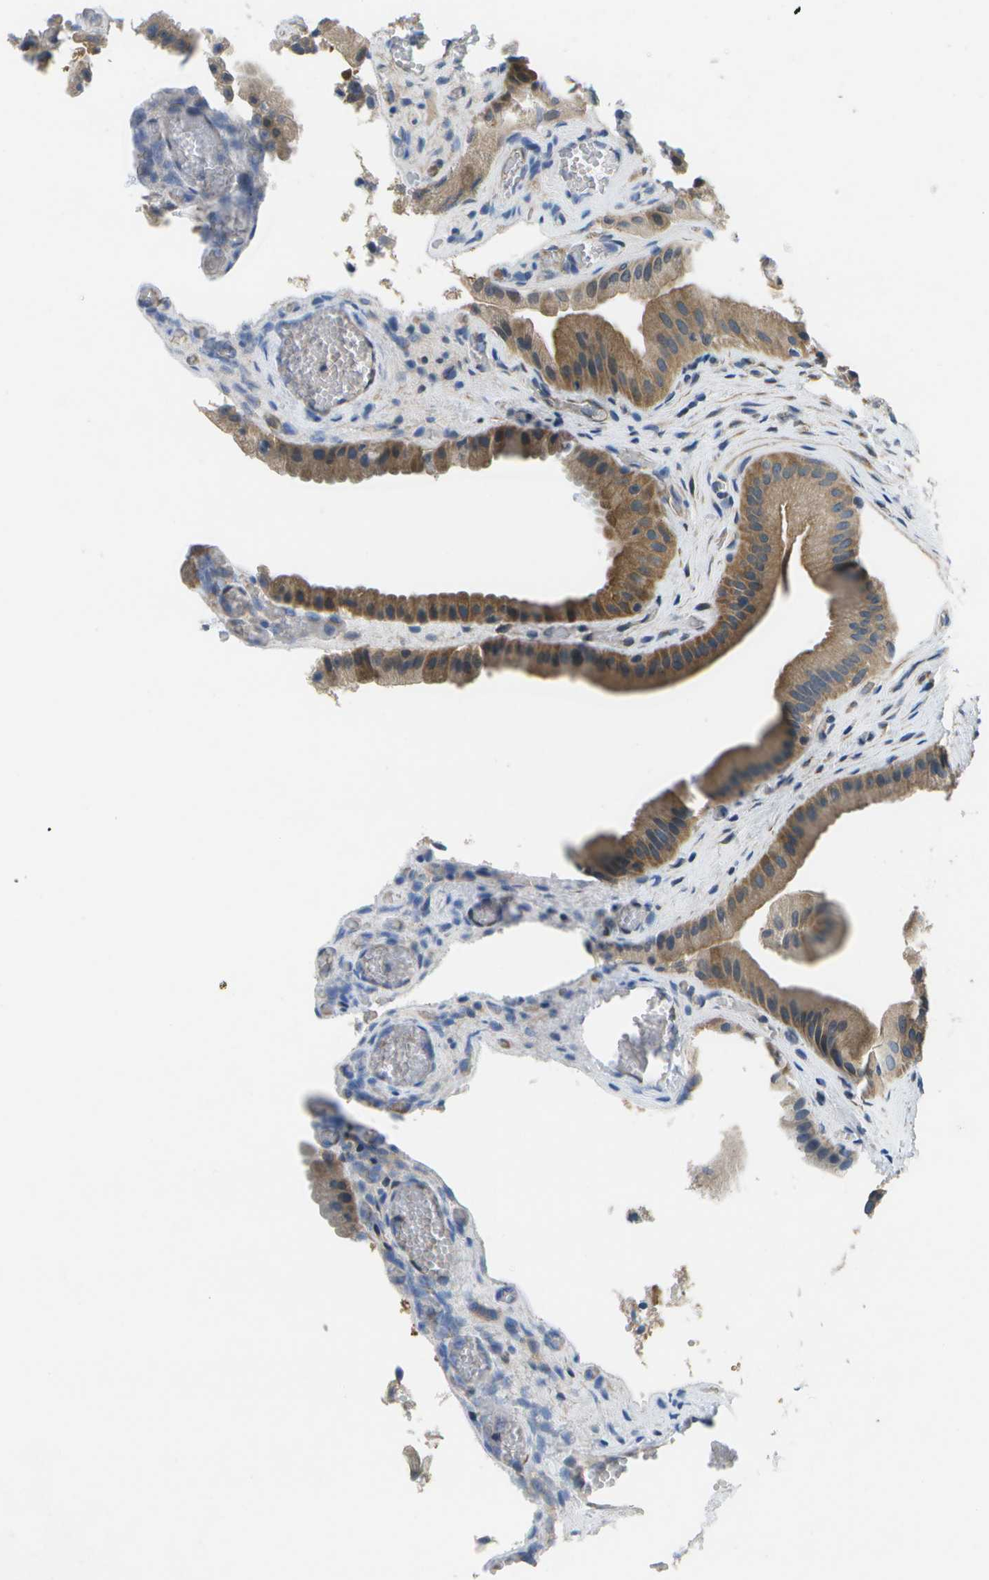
{"staining": {"intensity": "moderate", "quantity": ">75%", "location": "cytoplasmic/membranous"}, "tissue": "gallbladder", "cell_type": "Glandular cells", "image_type": "normal", "snomed": [{"axis": "morphology", "description": "Normal tissue, NOS"}, {"axis": "topography", "description": "Gallbladder"}], "caption": "Protein analysis of unremarkable gallbladder exhibits moderate cytoplasmic/membranous expression in about >75% of glandular cells.", "gene": "P3H1", "patient": {"sex": "male", "age": 49}}